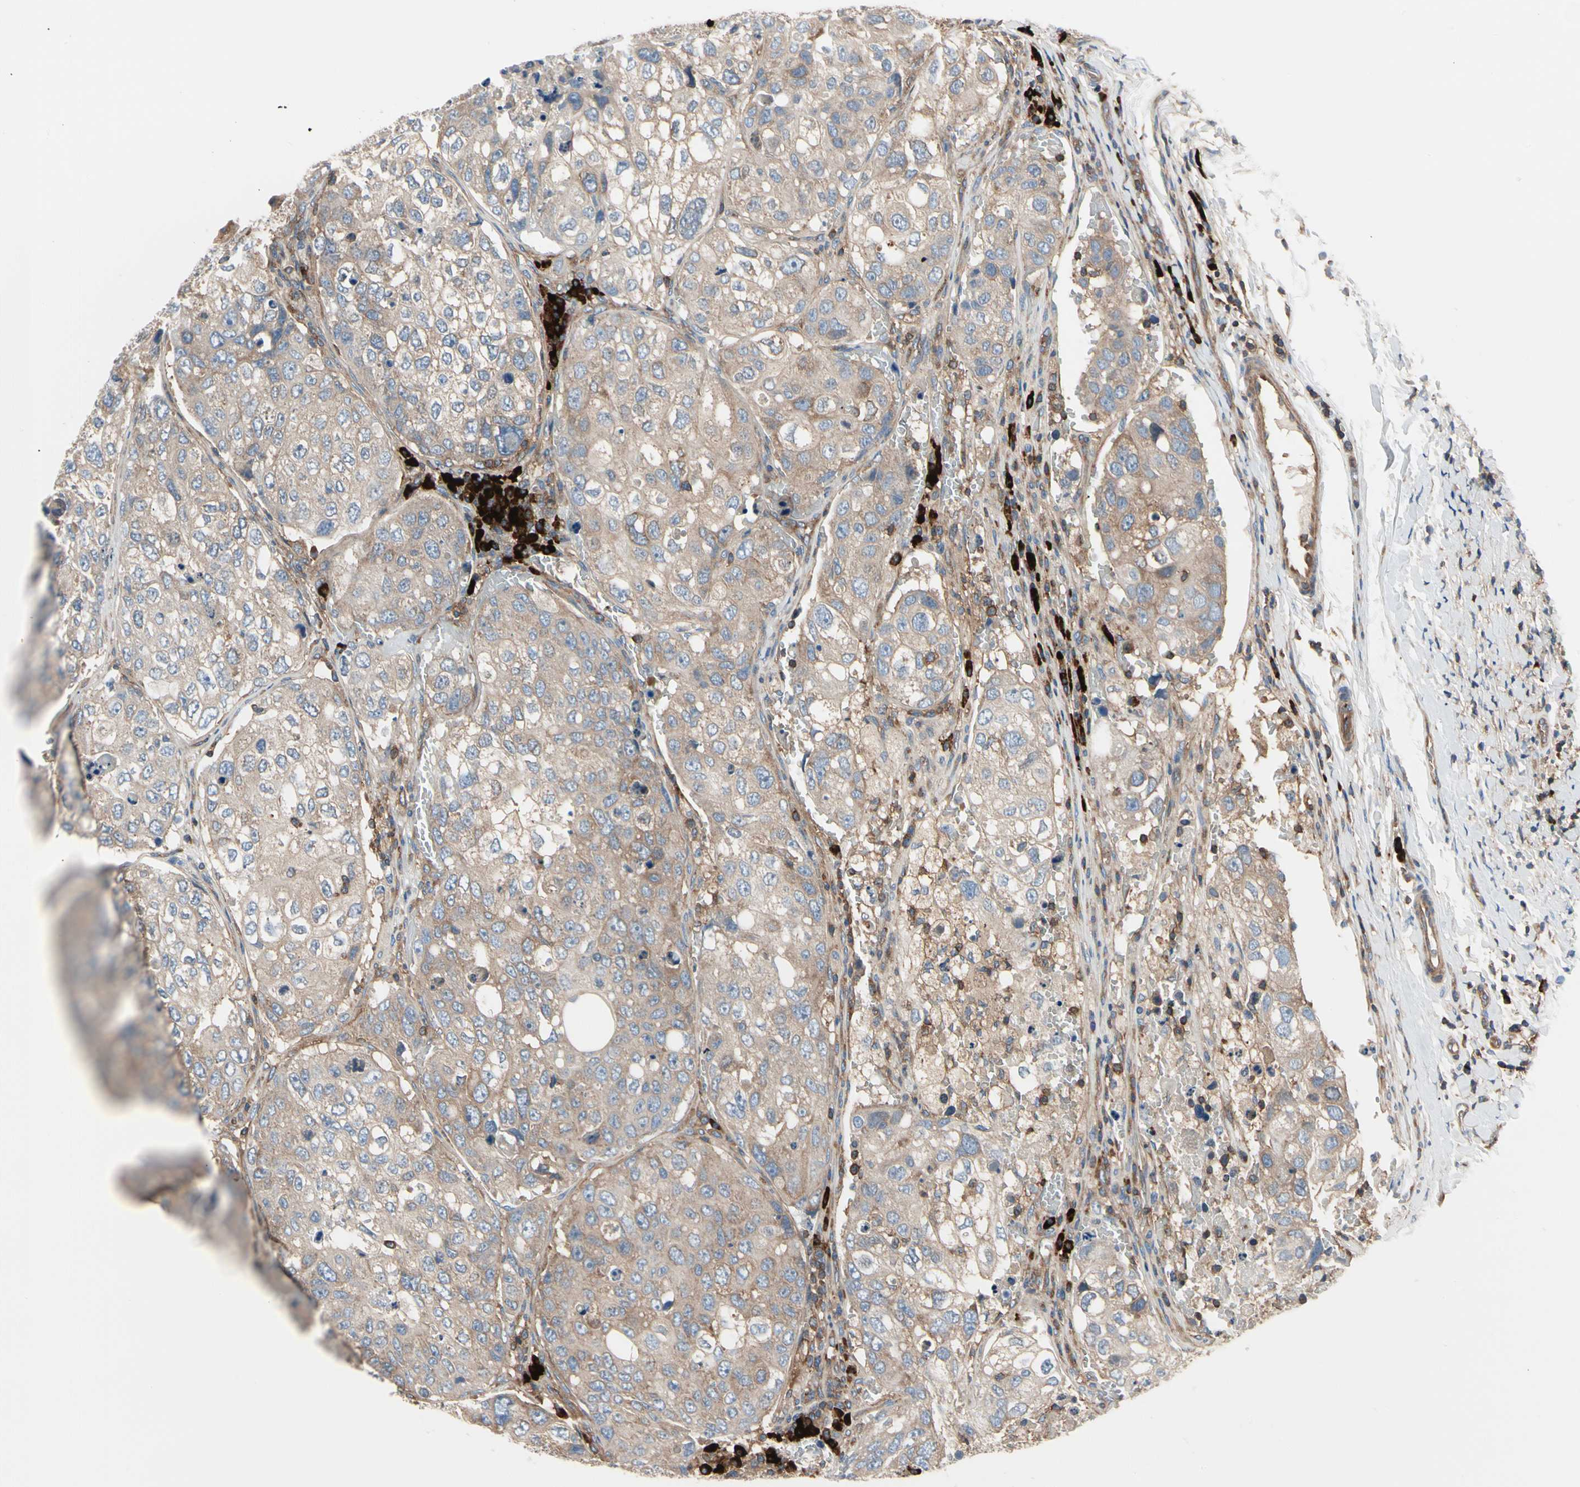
{"staining": {"intensity": "moderate", "quantity": ">75%", "location": "cytoplasmic/membranous"}, "tissue": "urothelial cancer", "cell_type": "Tumor cells", "image_type": "cancer", "snomed": [{"axis": "morphology", "description": "Urothelial carcinoma, High grade"}, {"axis": "topography", "description": "Lymph node"}, {"axis": "topography", "description": "Urinary bladder"}], "caption": "Tumor cells demonstrate moderate cytoplasmic/membranous positivity in about >75% of cells in urothelial cancer.", "gene": "ROCK1", "patient": {"sex": "male", "age": 51}}